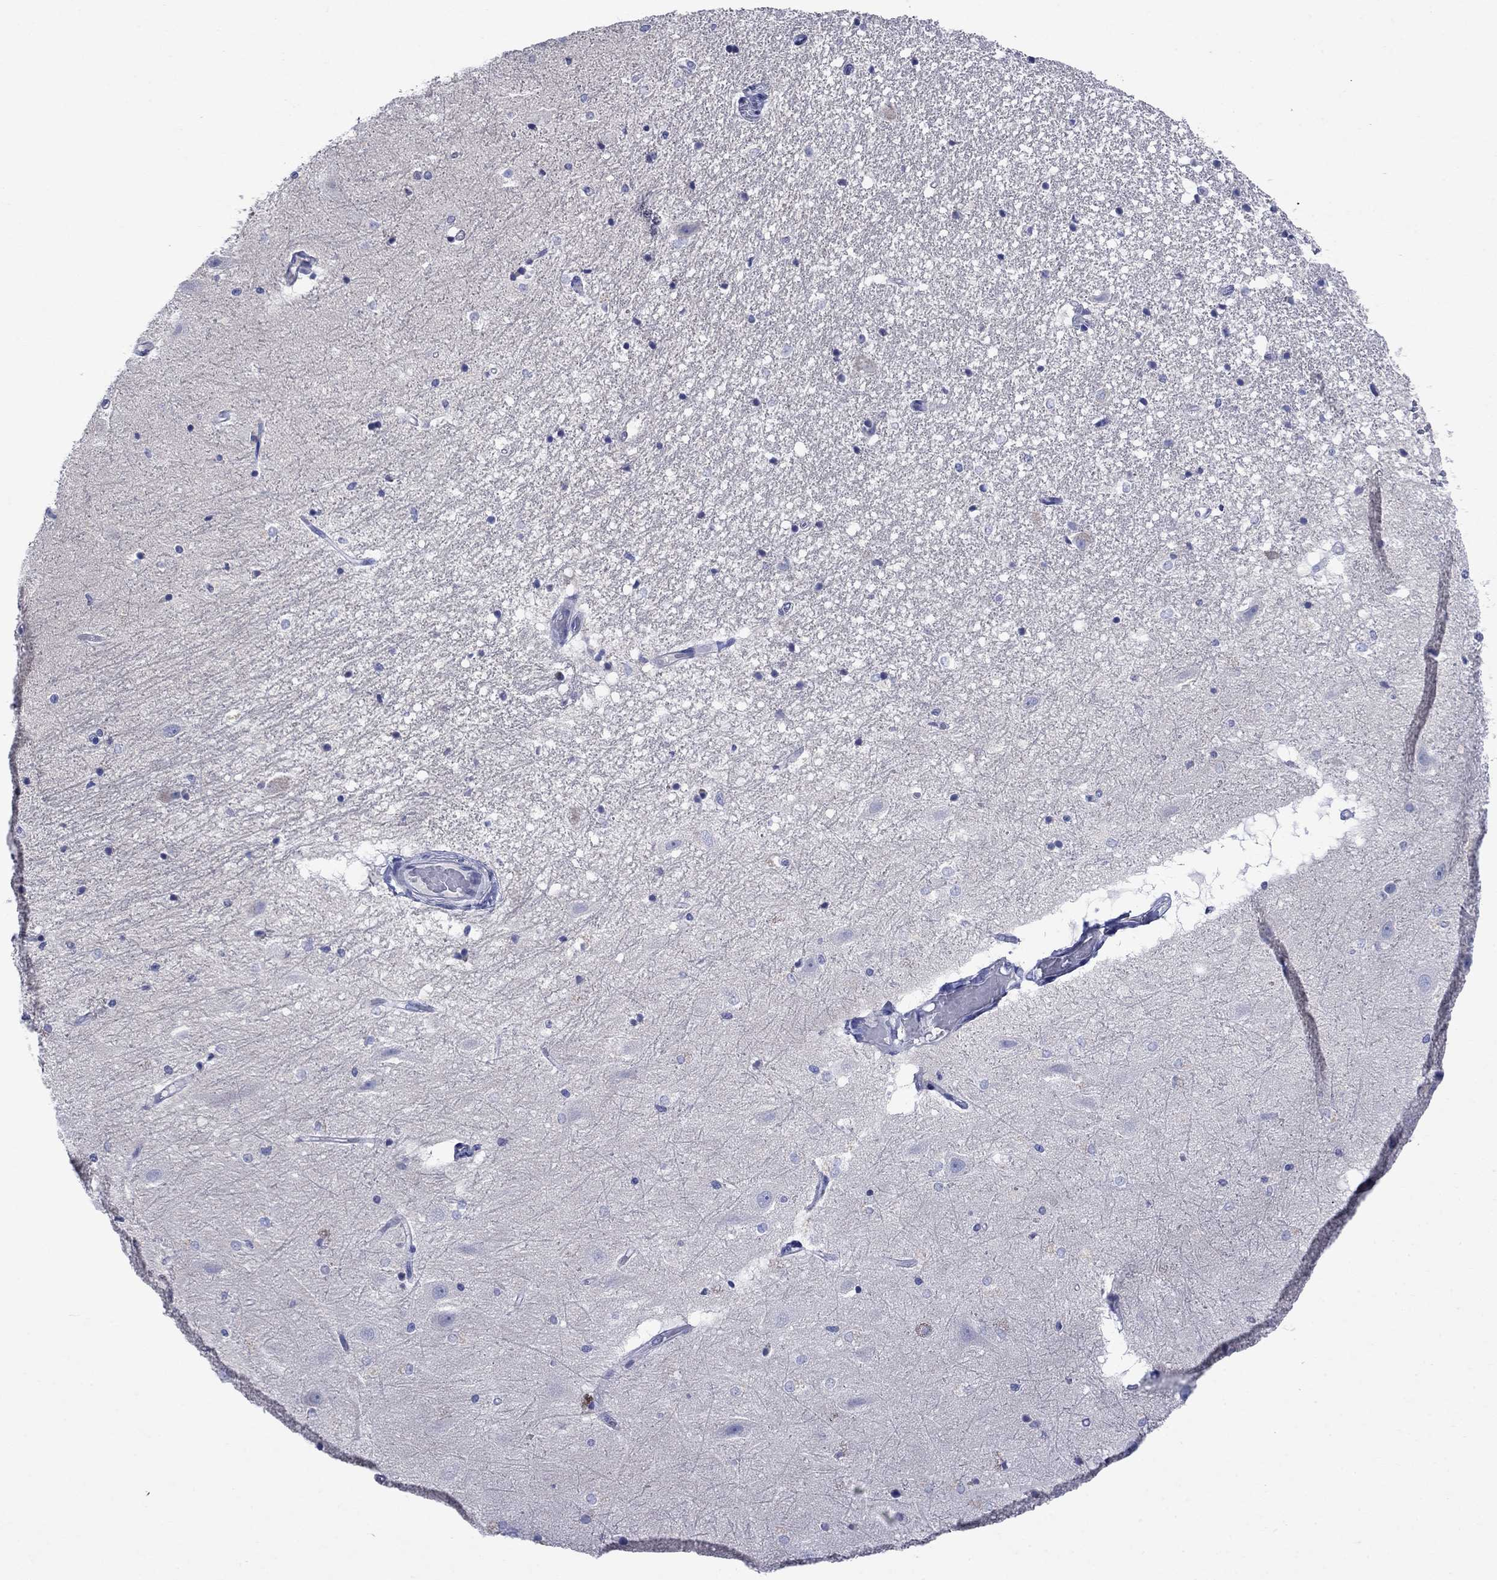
{"staining": {"intensity": "negative", "quantity": "none", "location": "none"}, "tissue": "hippocampus", "cell_type": "Glial cells", "image_type": "normal", "snomed": [{"axis": "morphology", "description": "Normal tissue, NOS"}, {"axis": "topography", "description": "Hippocampus"}], "caption": "Micrograph shows no protein staining in glial cells of normal hippocampus.", "gene": "SULT2B1", "patient": {"sex": "male", "age": 49}}